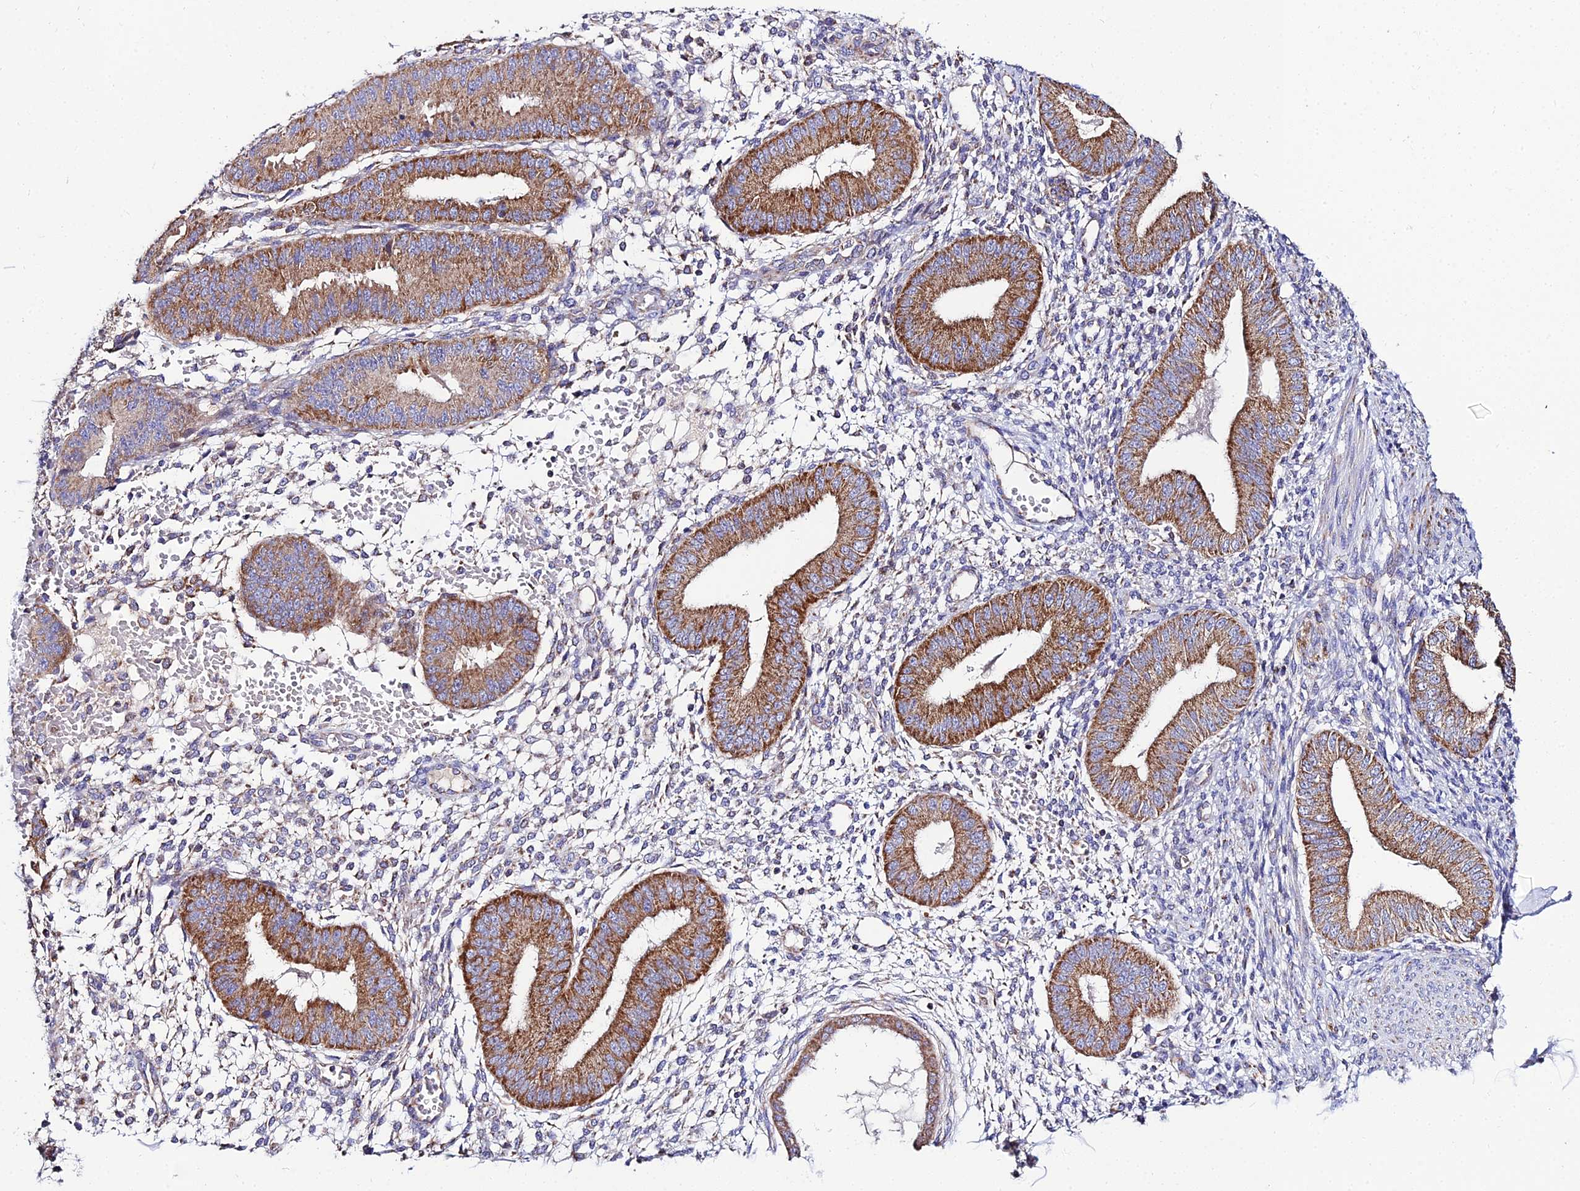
{"staining": {"intensity": "moderate", "quantity": "<25%", "location": "cytoplasmic/membranous"}, "tissue": "endometrium", "cell_type": "Cells in endometrial stroma", "image_type": "normal", "snomed": [{"axis": "morphology", "description": "Normal tissue, NOS"}, {"axis": "topography", "description": "Endometrium"}], "caption": "Unremarkable endometrium shows moderate cytoplasmic/membranous staining in approximately <25% of cells in endometrial stroma Nuclei are stained in blue..", "gene": "NIPSNAP3A", "patient": {"sex": "female", "age": 49}}